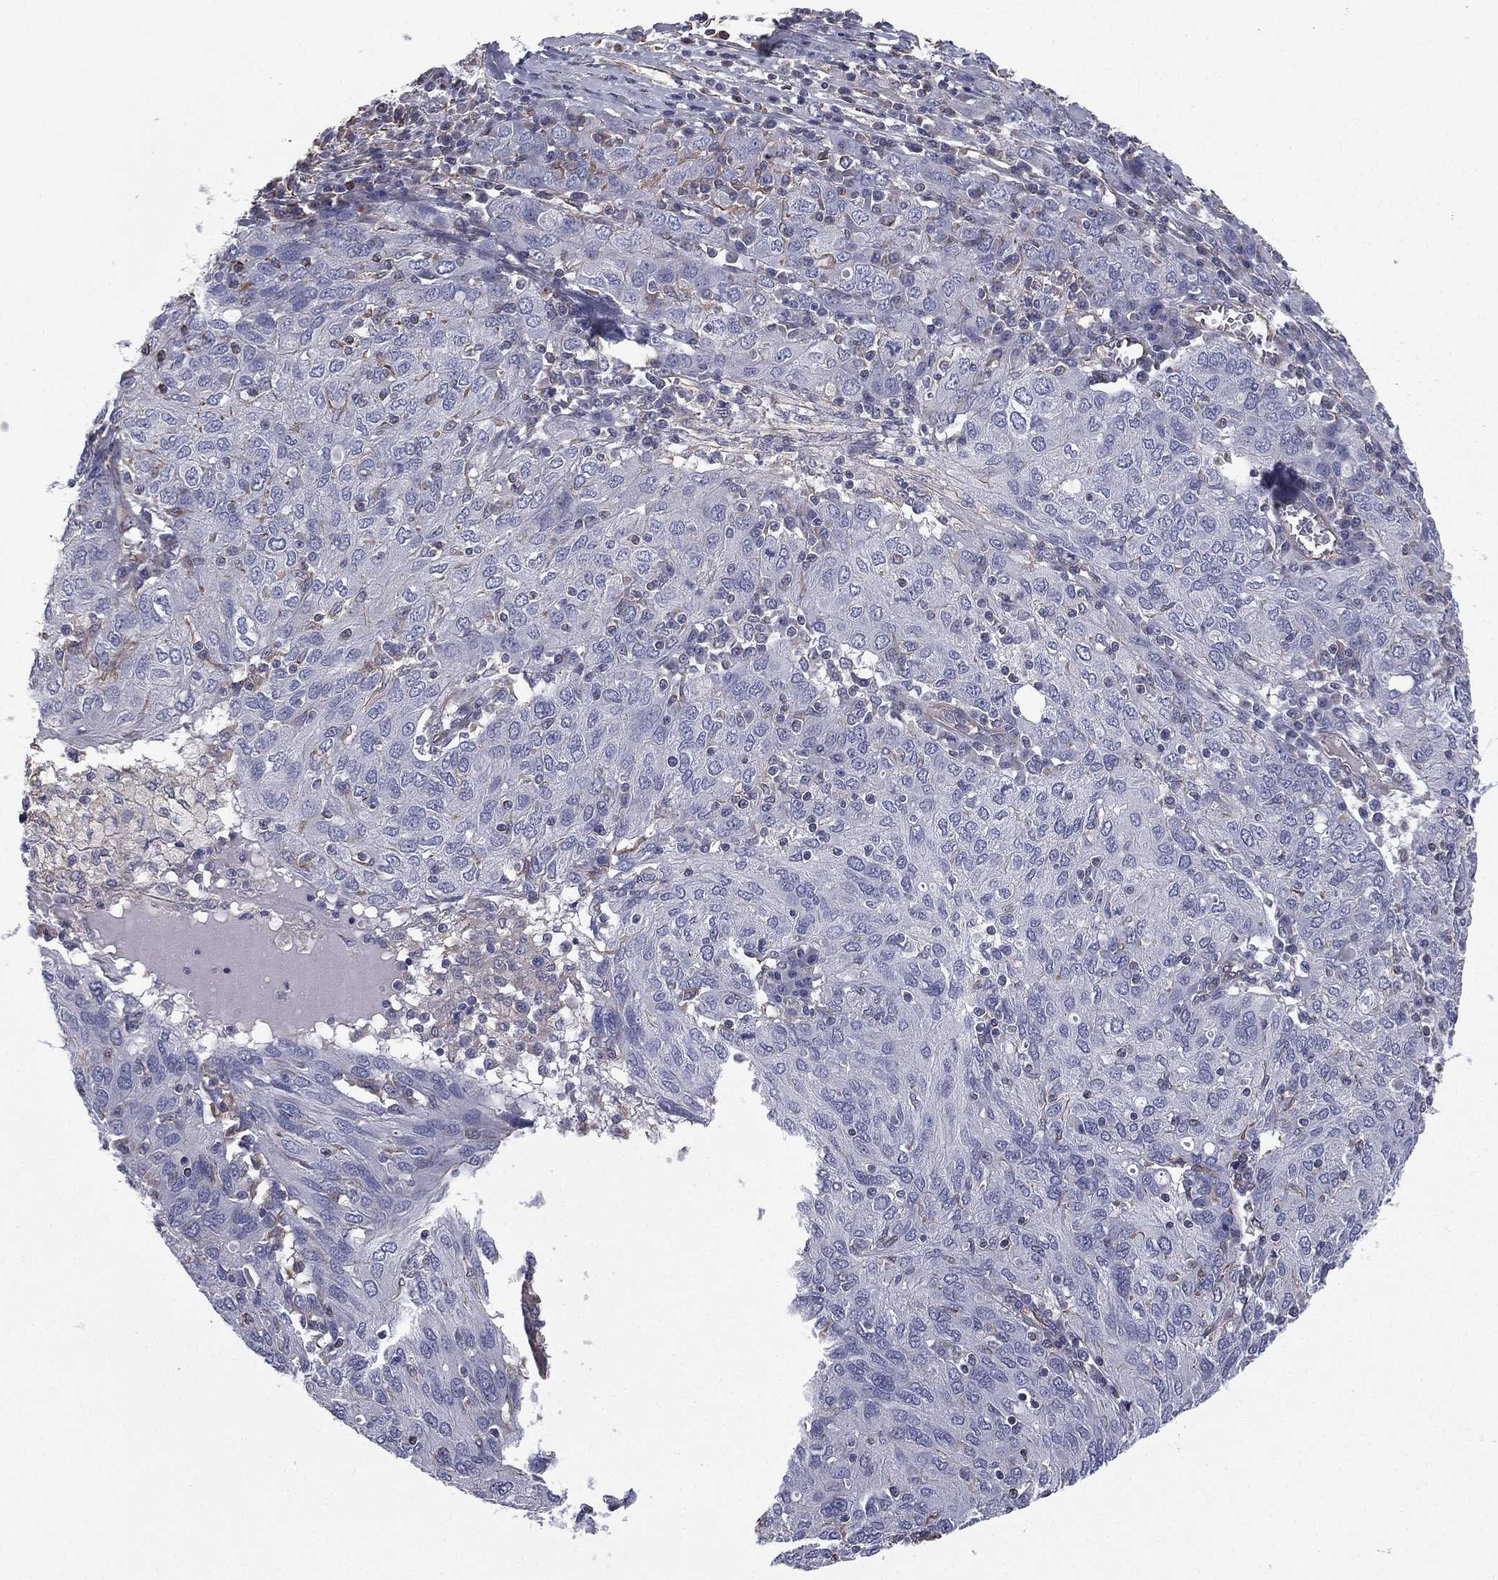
{"staining": {"intensity": "negative", "quantity": "none", "location": "none"}, "tissue": "ovarian cancer", "cell_type": "Tumor cells", "image_type": "cancer", "snomed": [{"axis": "morphology", "description": "Carcinoma, endometroid"}, {"axis": "topography", "description": "Ovary"}], "caption": "Immunohistochemistry (IHC) photomicrograph of neoplastic tissue: ovarian cancer stained with DAB demonstrates no significant protein expression in tumor cells. (DAB IHC, high magnification).", "gene": "SCUBE1", "patient": {"sex": "female", "age": 50}}